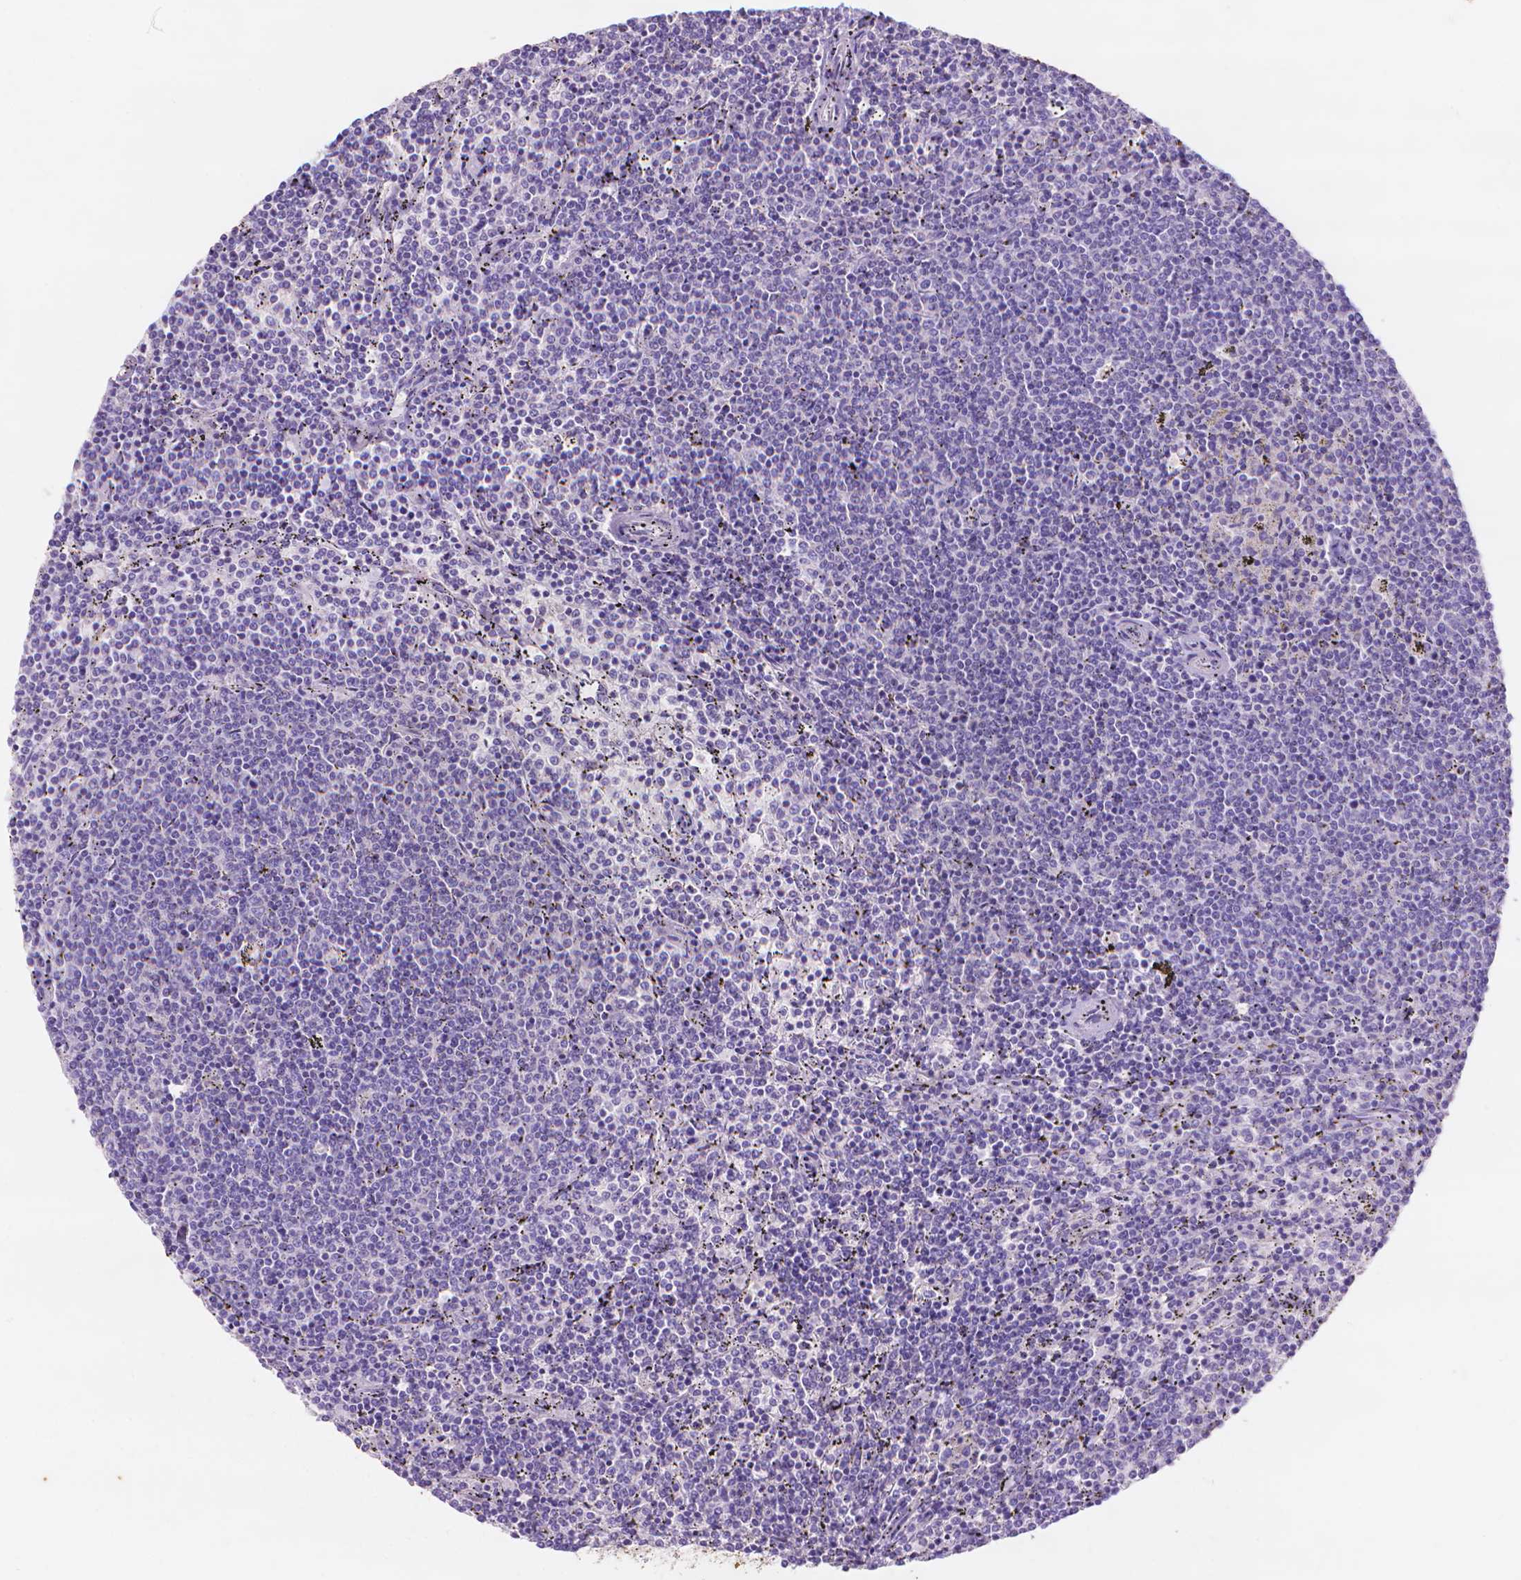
{"staining": {"intensity": "negative", "quantity": "none", "location": "none"}, "tissue": "lymphoma", "cell_type": "Tumor cells", "image_type": "cancer", "snomed": [{"axis": "morphology", "description": "Malignant lymphoma, non-Hodgkin's type, Low grade"}, {"axis": "topography", "description": "Spleen"}], "caption": "DAB (3,3'-diaminobenzidine) immunohistochemical staining of malignant lymphoma, non-Hodgkin's type (low-grade) exhibits no significant staining in tumor cells. Nuclei are stained in blue.", "gene": "MMP11", "patient": {"sex": "female", "age": 50}}